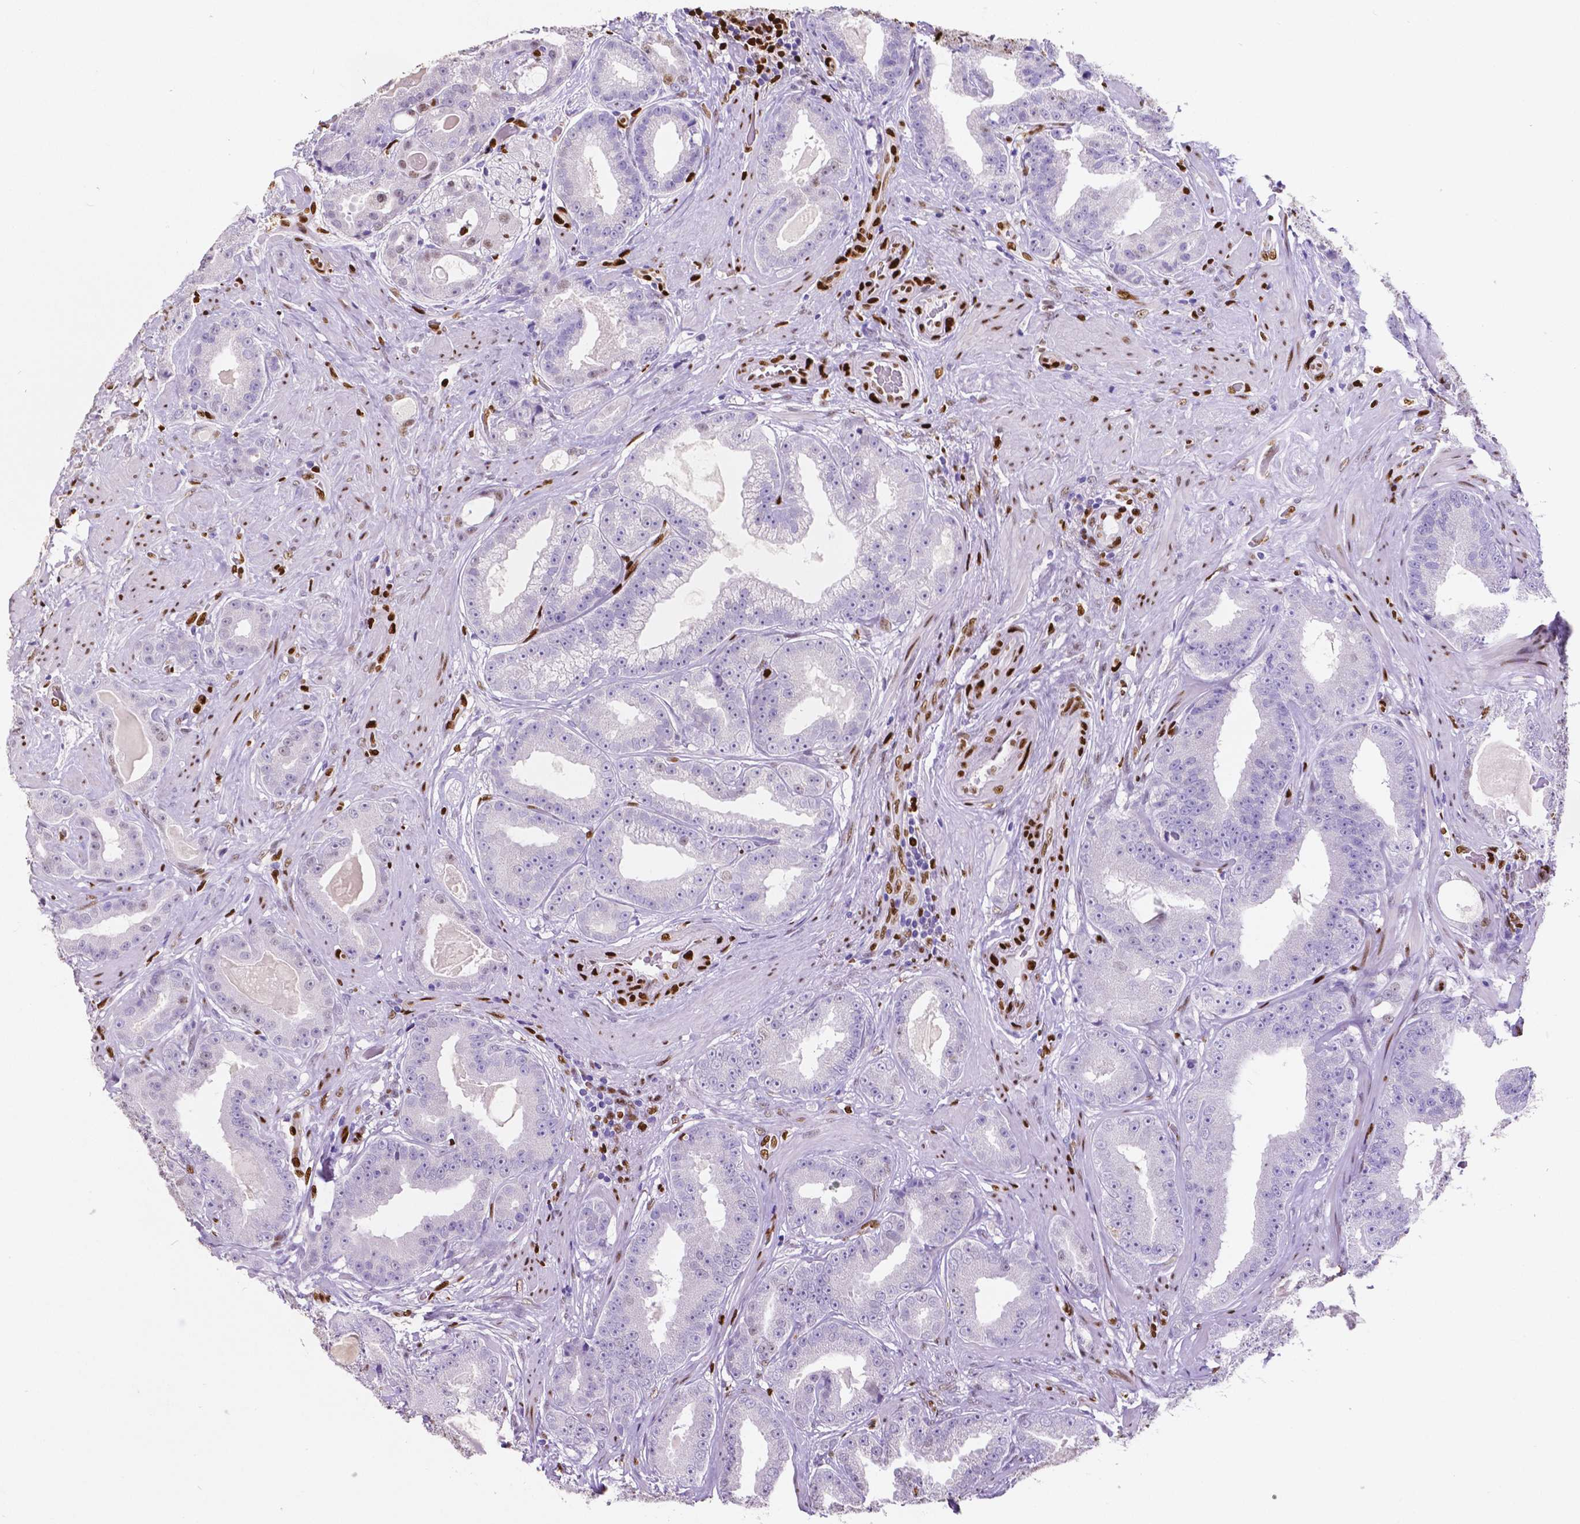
{"staining": {"intensity": "negative", "quantity": "none", "location": "none"}, "tissue": "prostate cancer", "cell_type": "Tumor cells", "image_type": "cancer", "snomed": [{"axis": "morphology", "description": "Adenocarcinoma, Low grade"}, {"axis": "topography", "description": "Prostate"}], "caption": "Prostate cancer (low-grade adenocarcinoma) was stained to show a protein in brown. There is no significant positivity in tumor cells. (Stains: DAB (3,3'-diaminobenzidine) immunohistochemistry (IHC) with hematoxylin counter stain, Microscopy: brightfield microscopy at high magnification).", "gene": "MEF2C", "patient": {"sex": "male", "age": 60}}